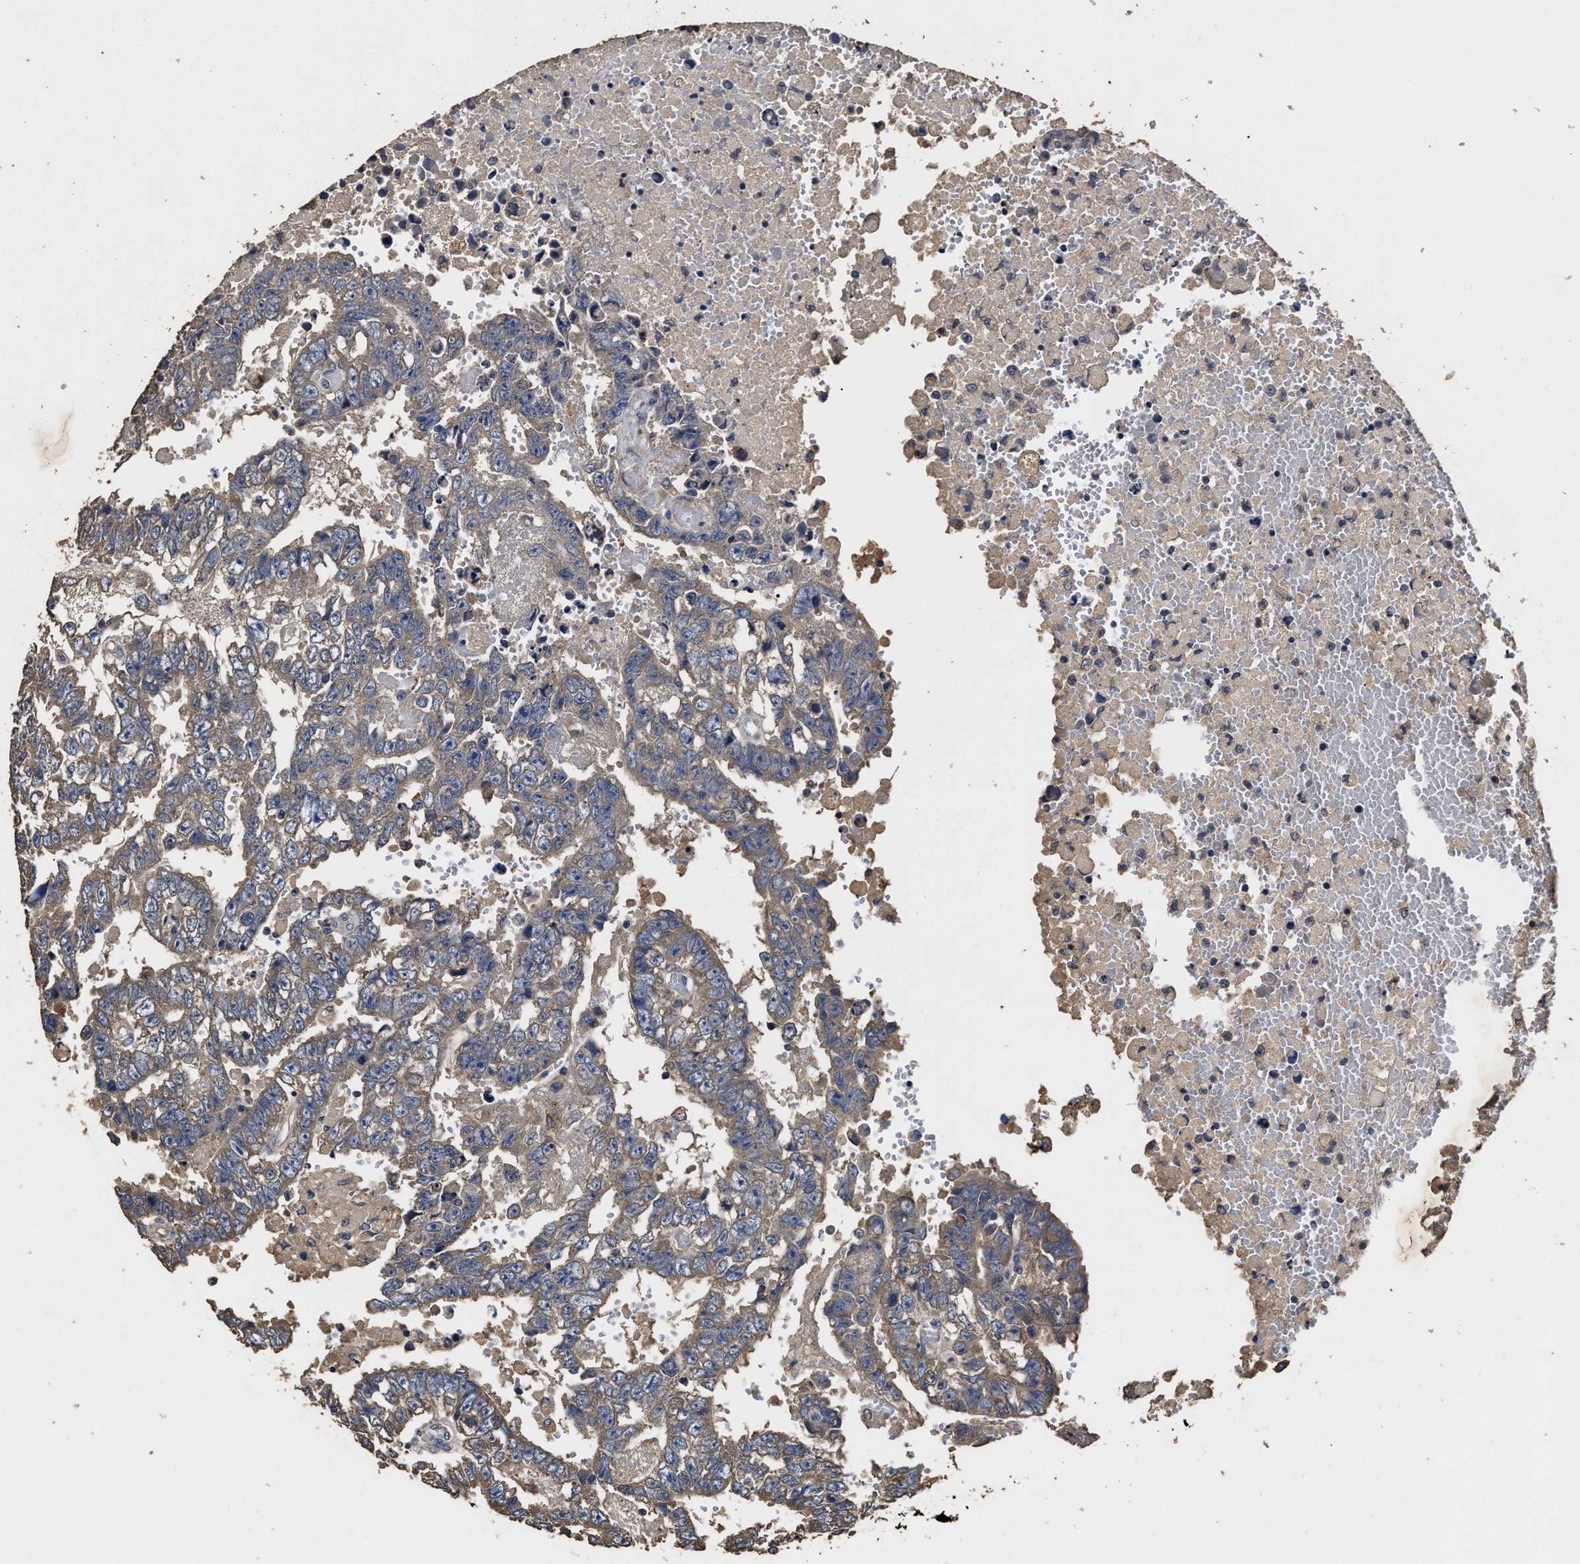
{"staining": {"intensity": "weak", "quantity": ">75%", "location": "cytoplasmic/membranous"}, "tissue": "testis cancer", "cell_type": "Tumor cells", "image_type": "cancer", "snomed": [{"axis": "morphology", "description": "Carcinoma, Embryonal, NOS"}, {"axis": "topography", "description": "Testis"}], "caption": "Weak cytoplasmic/membranous expression is appreciated in about >75% of tumor cells in testis embryonal carcinoma. Nuclei are stained in blue.", "gene": "PPM1K", "patient": {"sex": "male", "age": 25}}